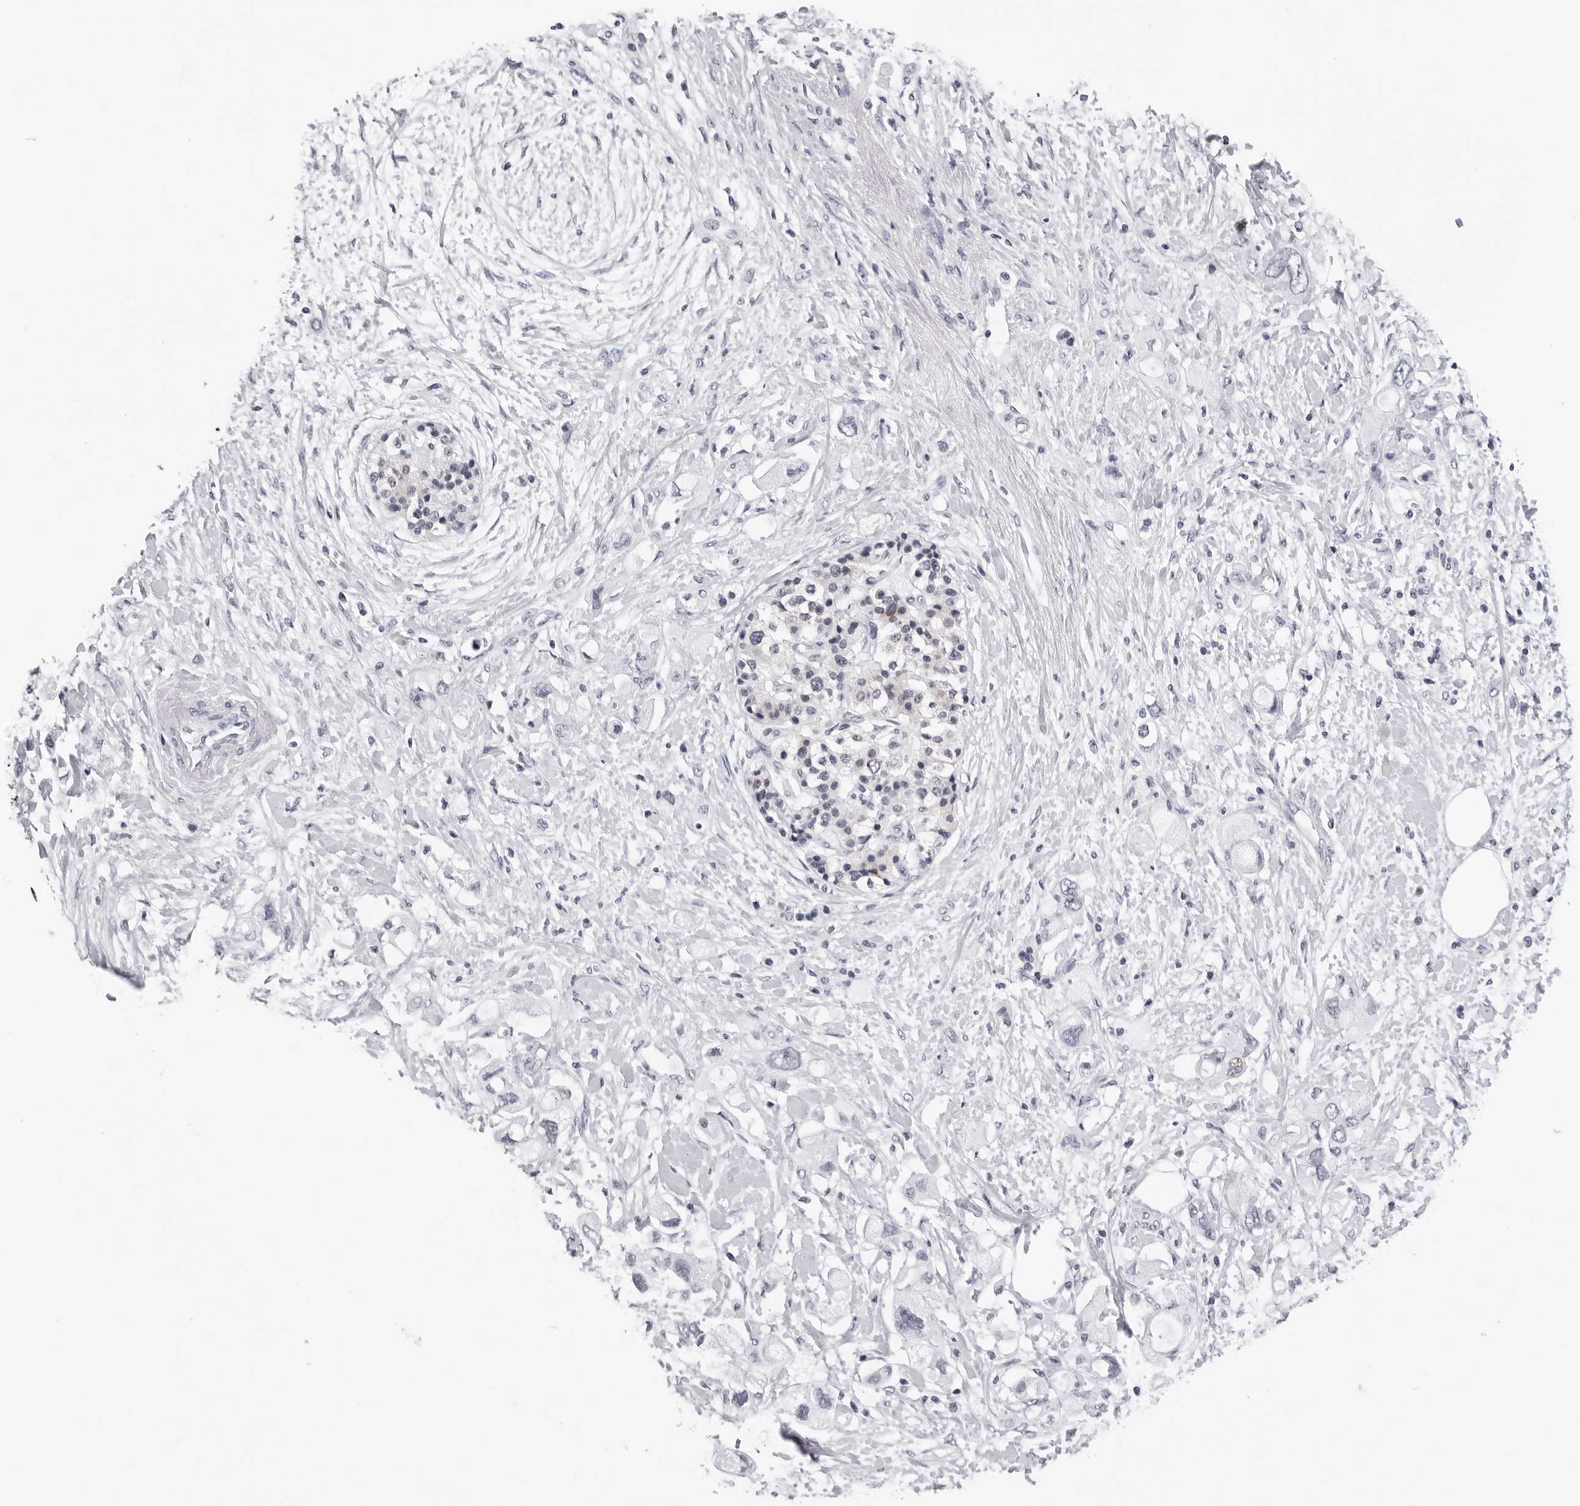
{"staining": {"intensity": "negative", "quantity": "none", "location": "none"}, "tissue": "pancreatic cancer", "cell_type": "Tumor cells", "image_type": "cancer", "snomed": [{"axis": "morphology", "description": "Adenocarcinoma, NOS"}, {"axis": "topography", "description": "Pancreas"}], "caption": "Human adenocarcinoma (pancreatic) stained for a protein using immunohistochemistry reveals no expression in tumor cells.", "gene": "GNL2", "patient": {"sex": "female", "age": 56}}